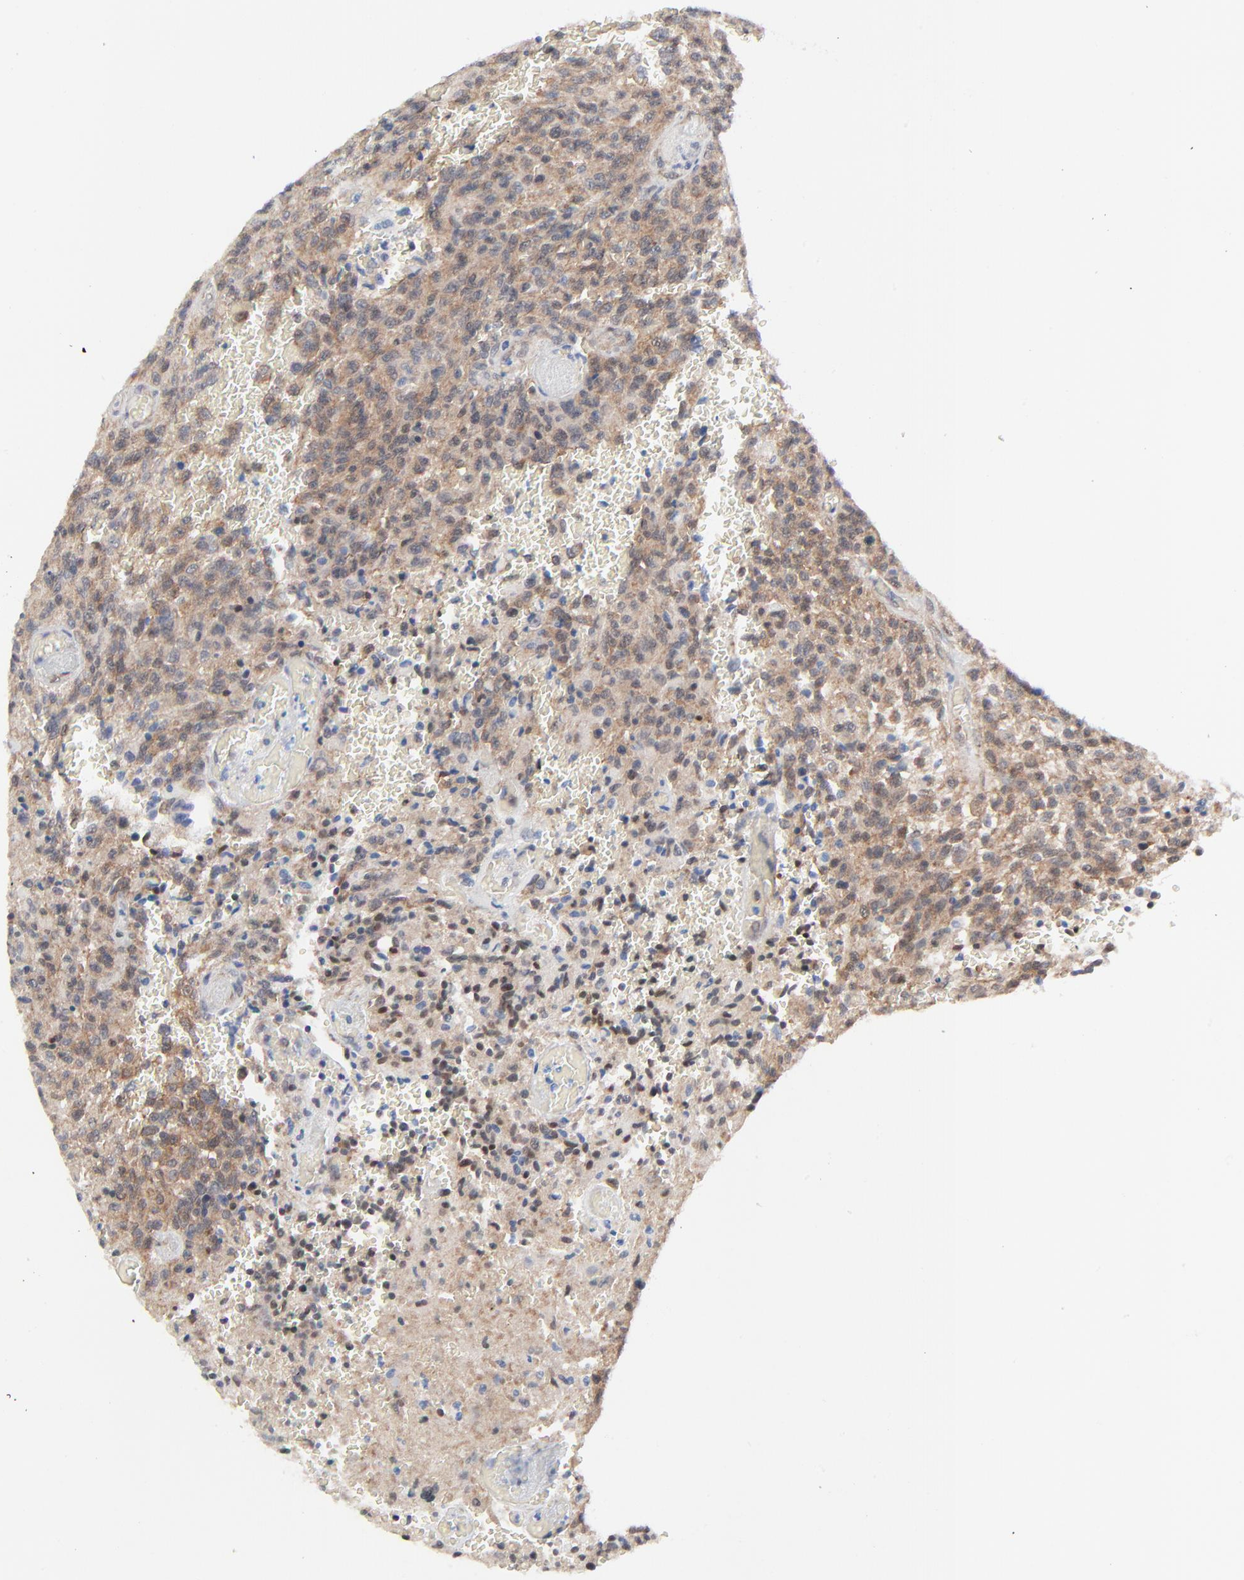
{"staining": {"intensity": "weak", "quantity": ">75%", "location": "cytoplasmic/membranous"}, "tissue": "glioma", "cell_type": "Tumor cells", "image_type": "cancer", "snomed": [{"axis": "morphology", "description": "Normal tissue, NOS"}, {"axis": "morphology", "description": "Glioma, malignant, High grade"}, {"axis": "topography", "description": "Cerebral cortex"}], "caption": "Weak cytoplasmic/membranous expression for a protein is present in about >75% of tumor cells of malignant glioma (high-grade) using IHC.", "gene": "RPS6KB1", "patient": {"sex": "male", "age": 56}}